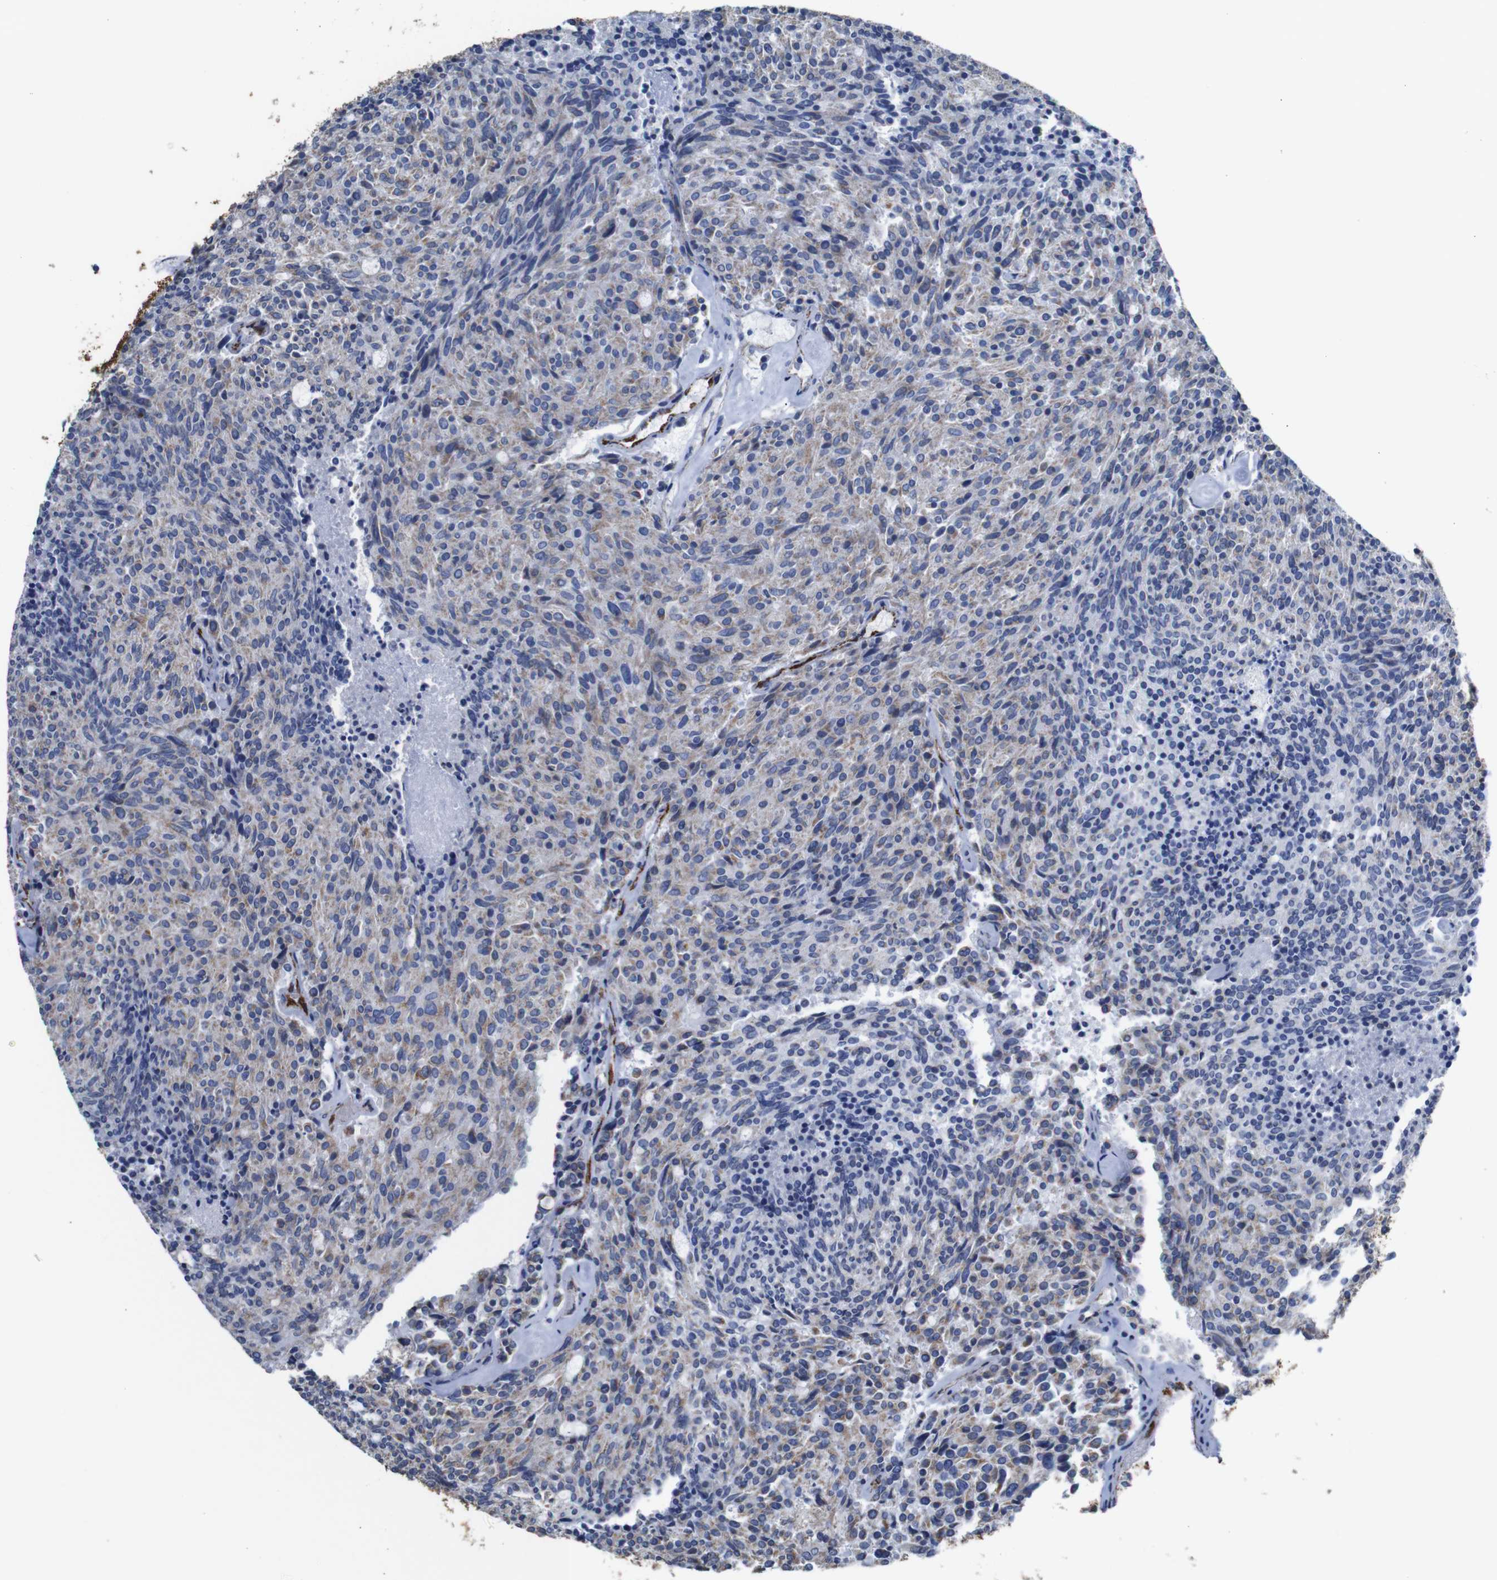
{"staining": {"intensity": "moderate", "quantity": "<25%", "location": "cytoplasmic/membranous"}, "tissue": "carcinoid", "cell_type": "Tumor cells", "image_type": "cancer", "snomed": [{"axis": "morphology", "description": "Carcinoid, malignant, NOS"}, {"axis": "topography", "description": "Pancreas"}], "caption": "IHC of human carcinoid (malignant) displays low levels of moderate cytoplasmic/membranous expression in approximately <25% of tumor cells.", "gene": "MAOA", "patient": {"sex": "female", "age": 54}}